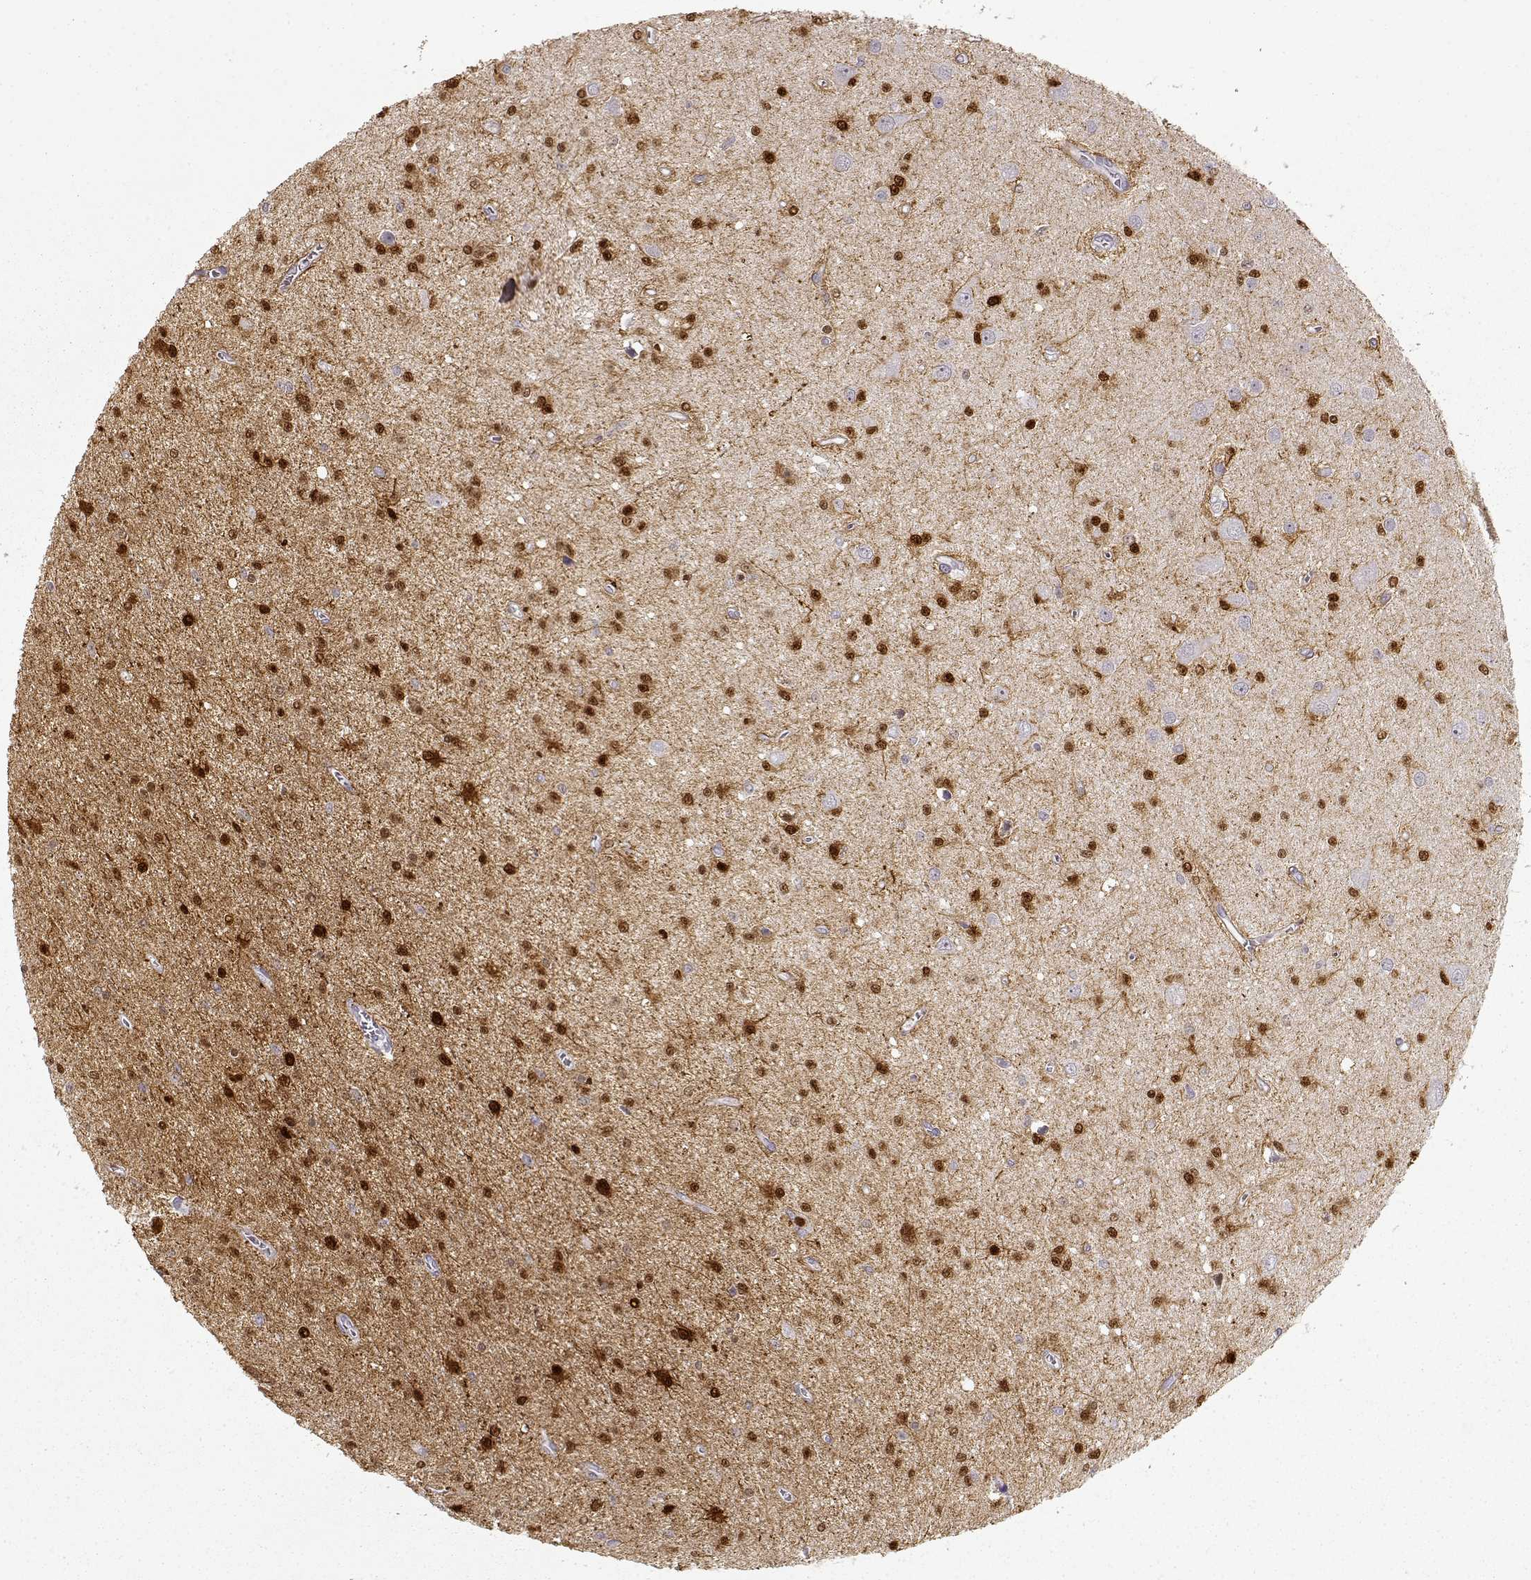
{"staining": {"intensity": "moderate", "quantity": ">75%", "location": "nuclear"}, "tissue": "glioma", "cell_type": "Tumor cells", "image_type": "cancer", "snomed": [{"axis": "morphology", "description": "Glioma, malignant, Low grade"}, {"axis": "topography", "description": "Brain"}], "caption": "Protein staining displays moderate nuclear positivity in approximately >75% of tumor cells in malignant low-grade glioma. (DAB (3,3'-diaminobenzidine) IHC with brightfield microscopy, high magnification).", "gene": "S100B", "patient": {"sex": "female", "age": 45}}